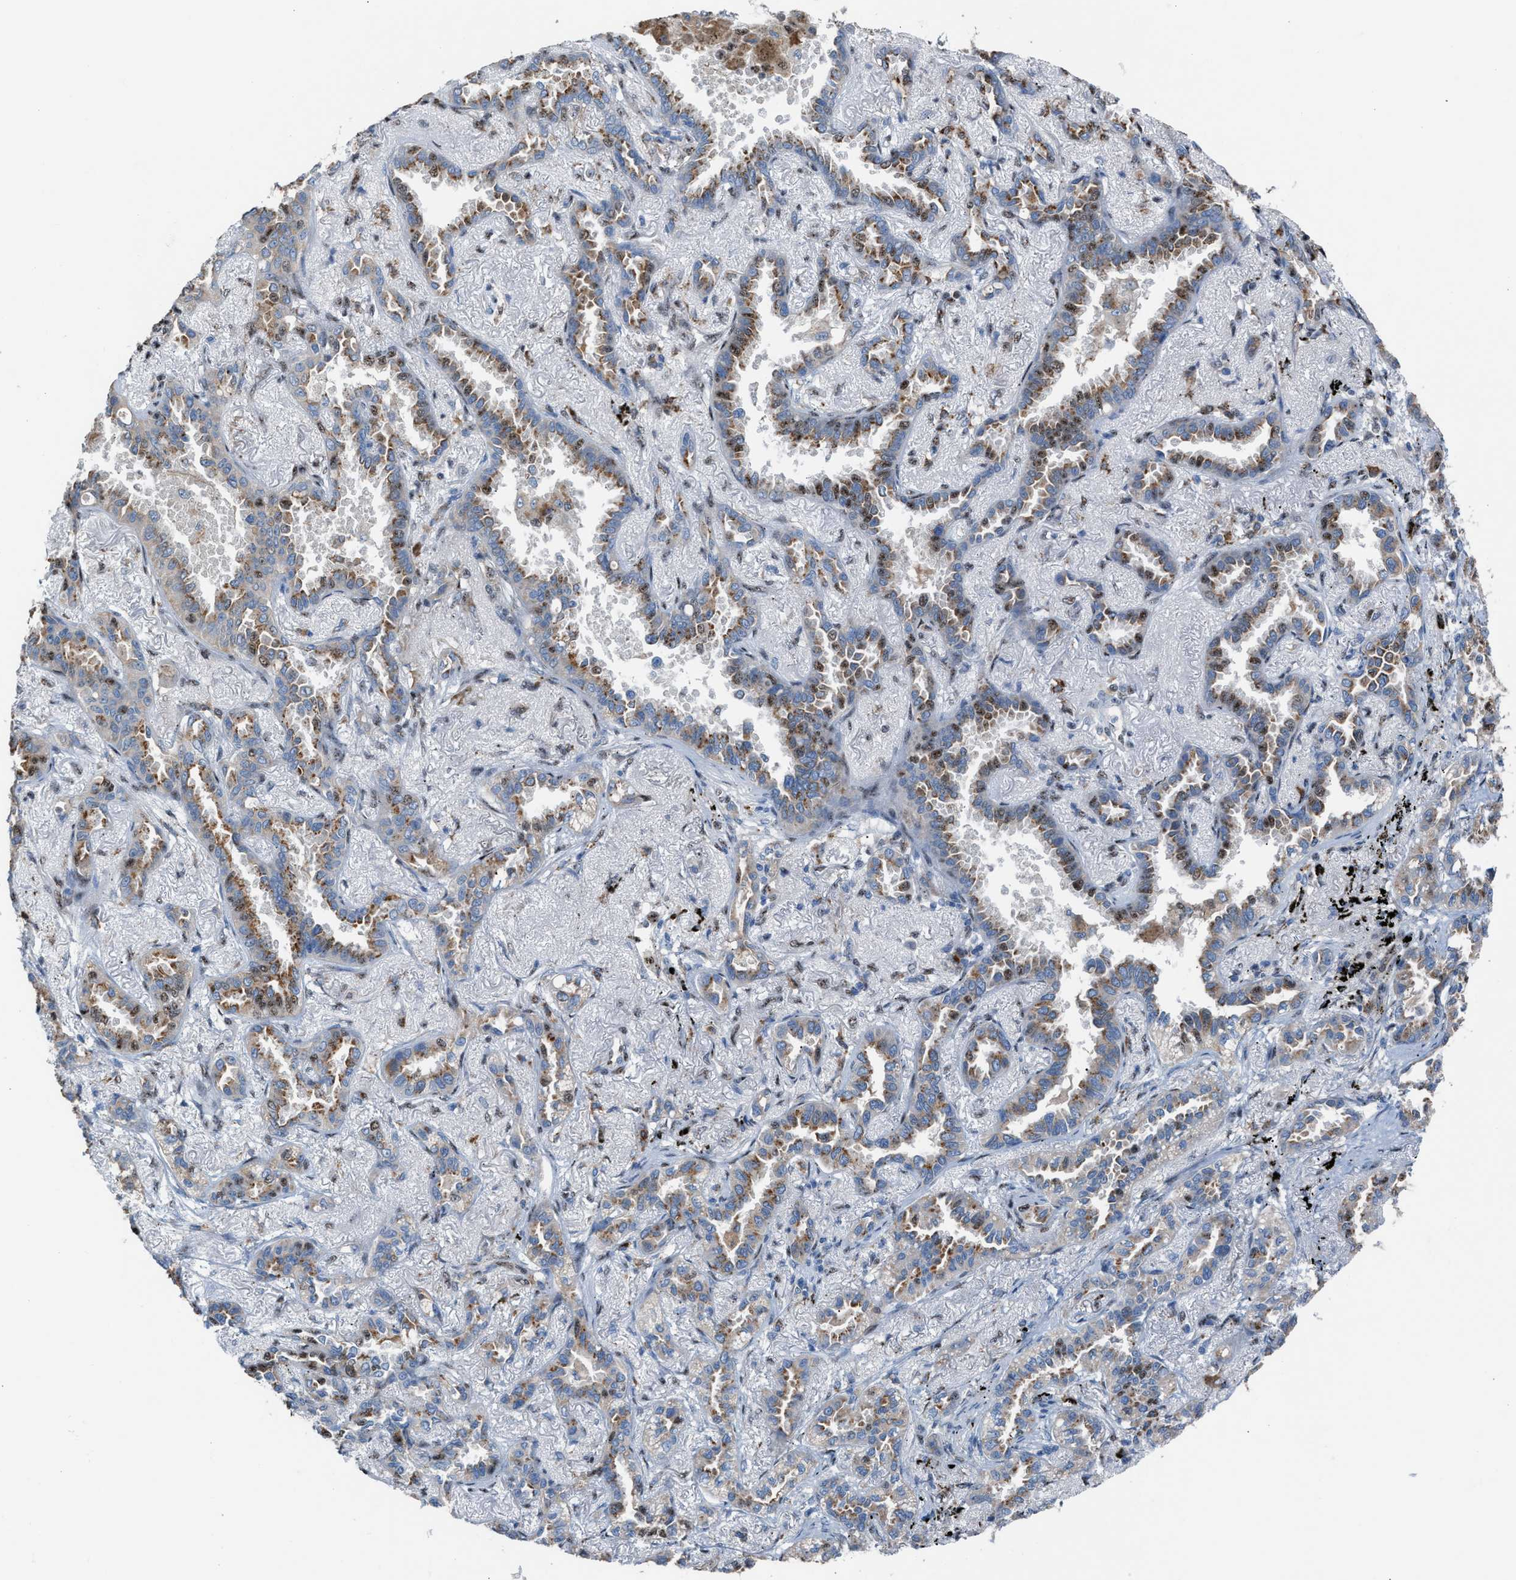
{"staining": {"intensity": "moderate", "quantity": ">75%", "location": "cytoplasmic/membranous"}, "tissue": "lung cancer", "cell_type": "Tumor cells", "image_type": "cancer", "snomed": [{"axis": "morphology", "description": "Adenocarcinoma, NOS"}, {"axis": "topography", "description": "Lung"}], "caption": "About >75% of tumor cells in lung adenocarcinoma show moderate cytoplasmic/membranous protein expression as visualized by brown immunohistochemical staining.", "gene": "CENPP", "patient": {"sex": "male", "age": 59}}